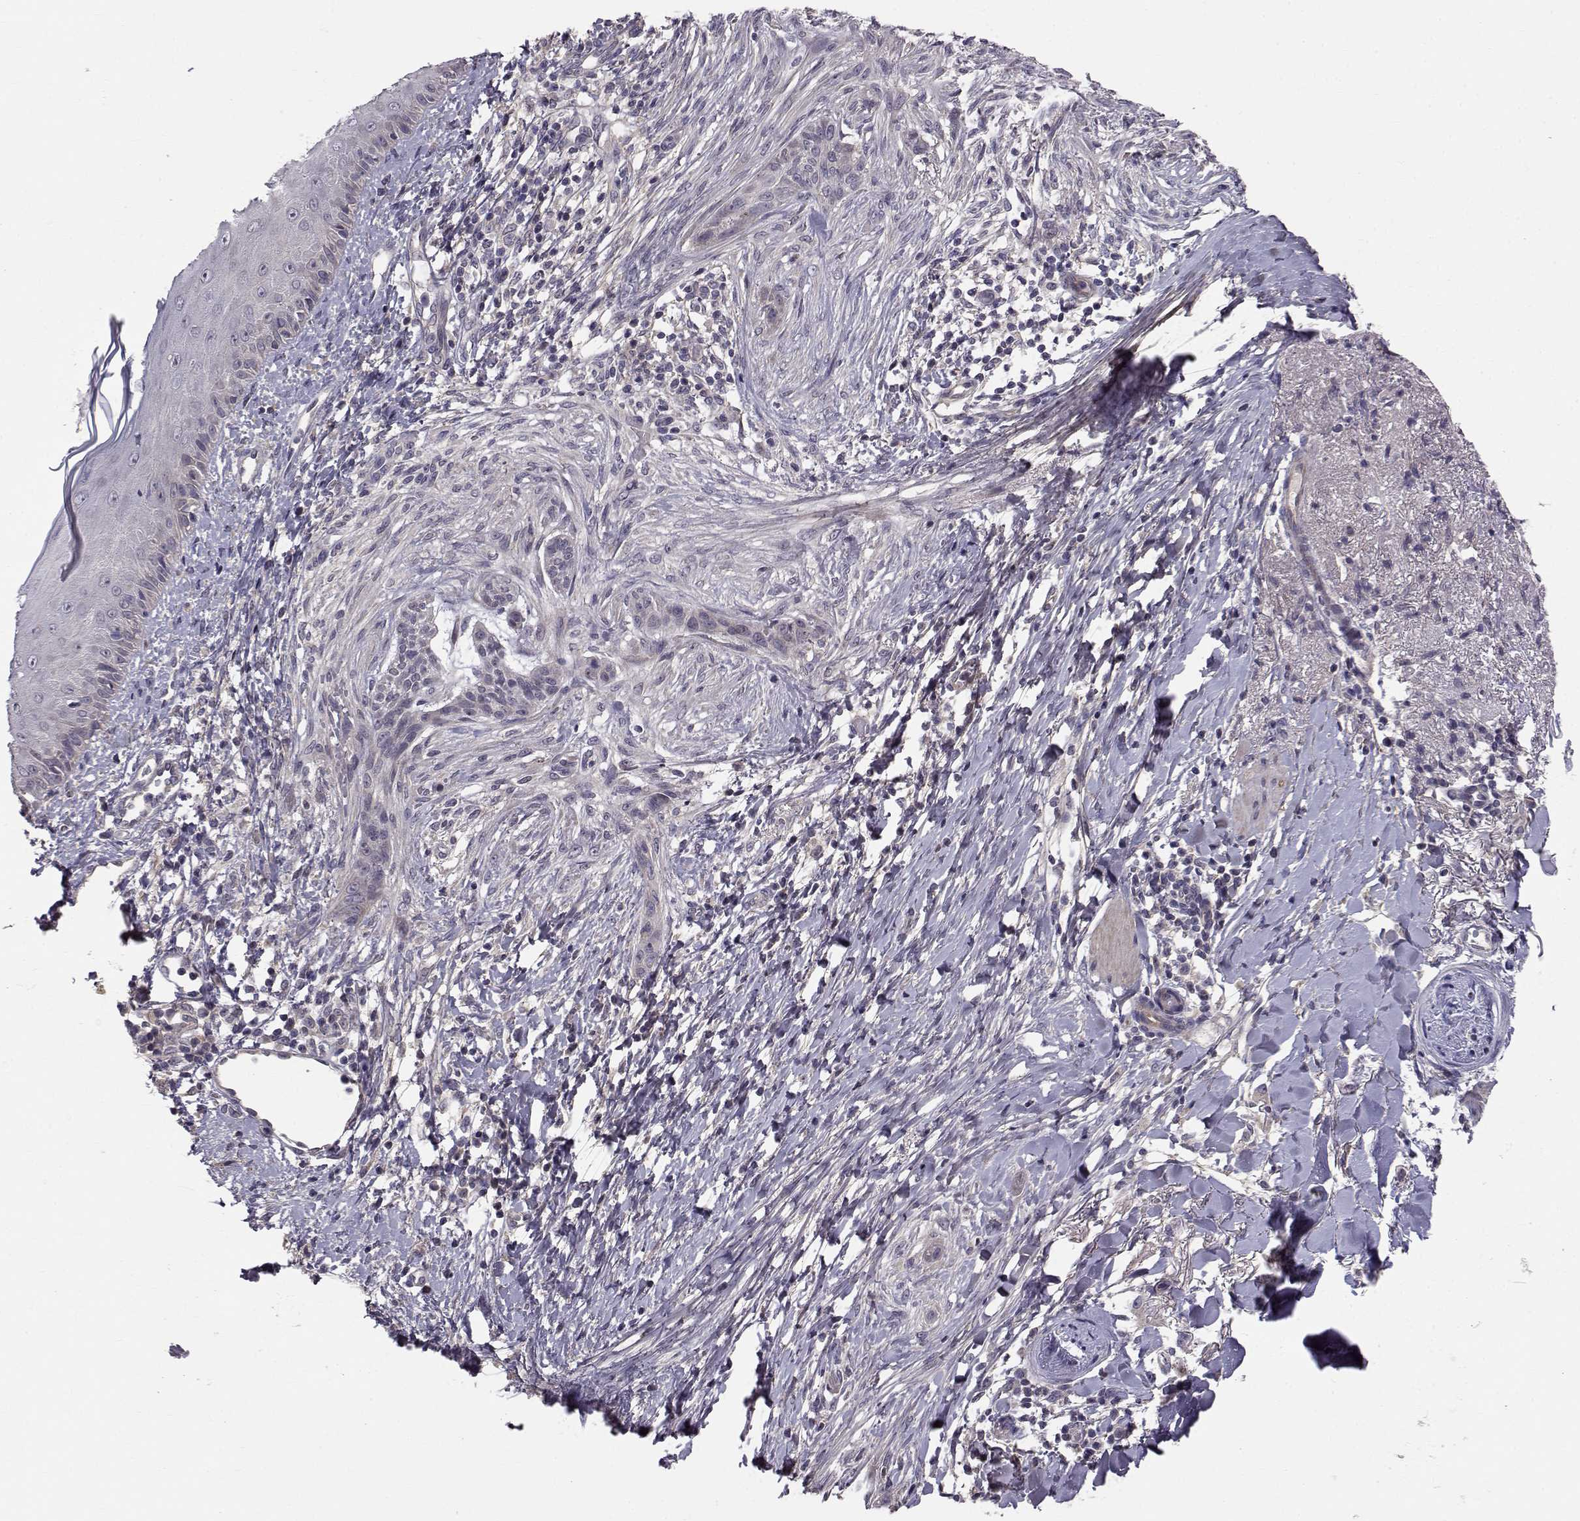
{"staining": {"intensity": "negative", "quantity": "none", "location": "none"}, "tissue": "skin cancer", "cell_type": "Tumor cells", "image_type": "cancer", "snomed": [{"axis": "morphology", "description": "Normal tissue, NOS"}, {"axis": "morphology", "description": "Basal cell carcinoma"}, {"axis": "topography", "description": "Skin"}], "caption": "There is no significant expression in tumor cells of basal cell carcinoma (skin).", "gene": "PEX5L", "patient": {"sex": "male", "age": 84}}